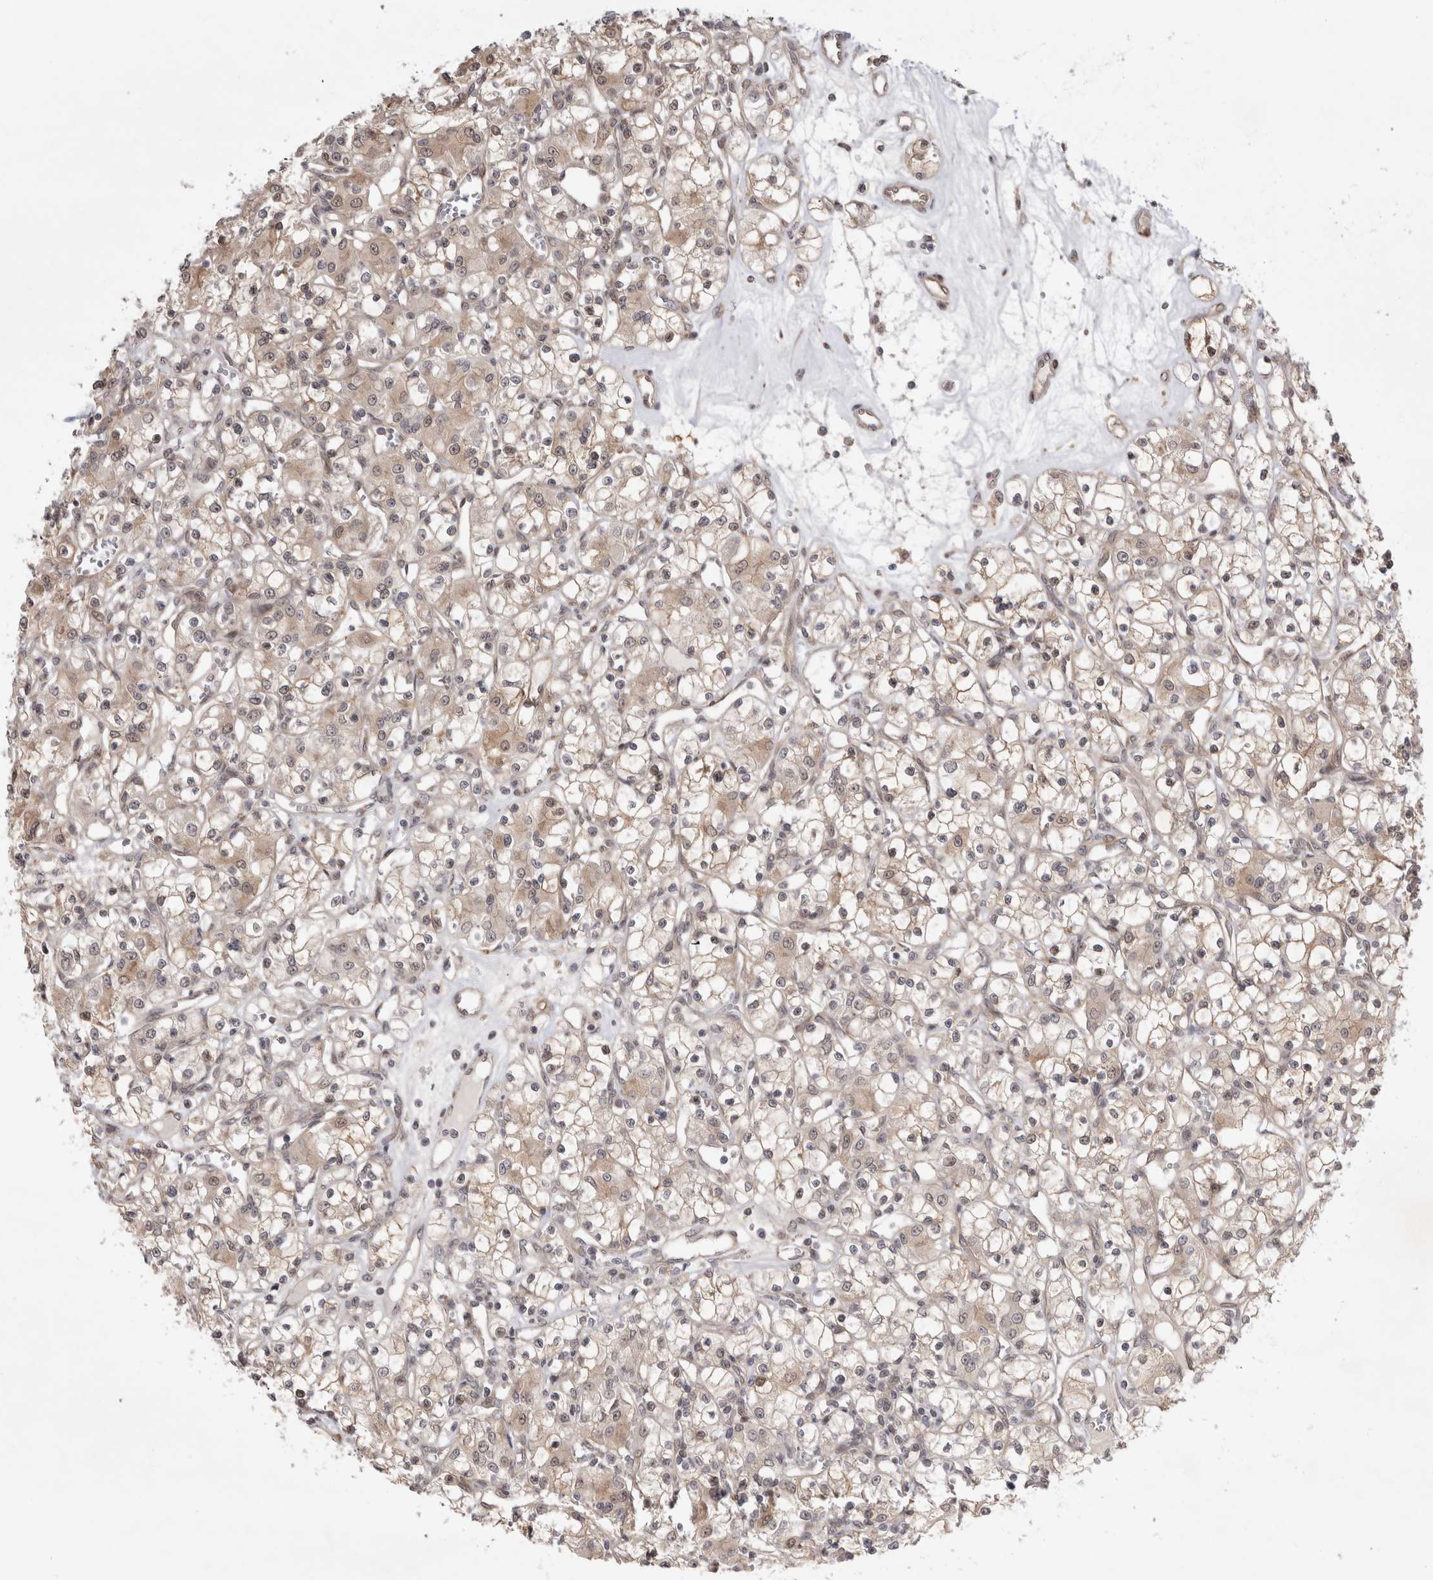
{"staining": {"intensity": "moderate", "quantity": "25%-75%", "location": "cytoplasmic/membranous,nuclear"}, "tissue": "renal cancer", "cell_type": "Tumor cells", "image_type": "cancer", "snomed": [{"axis": "morphology", "description": "Adenocarcinoma, NOS"}, {"axis": "topography", "description": "Kidney"}], "caption": "Renal adenocarcinoma stained with a protein marker exhibits moderate staining in tumor cells.", "gene": "ZNF318", "patient": {"sex": "female", "age": 59}}